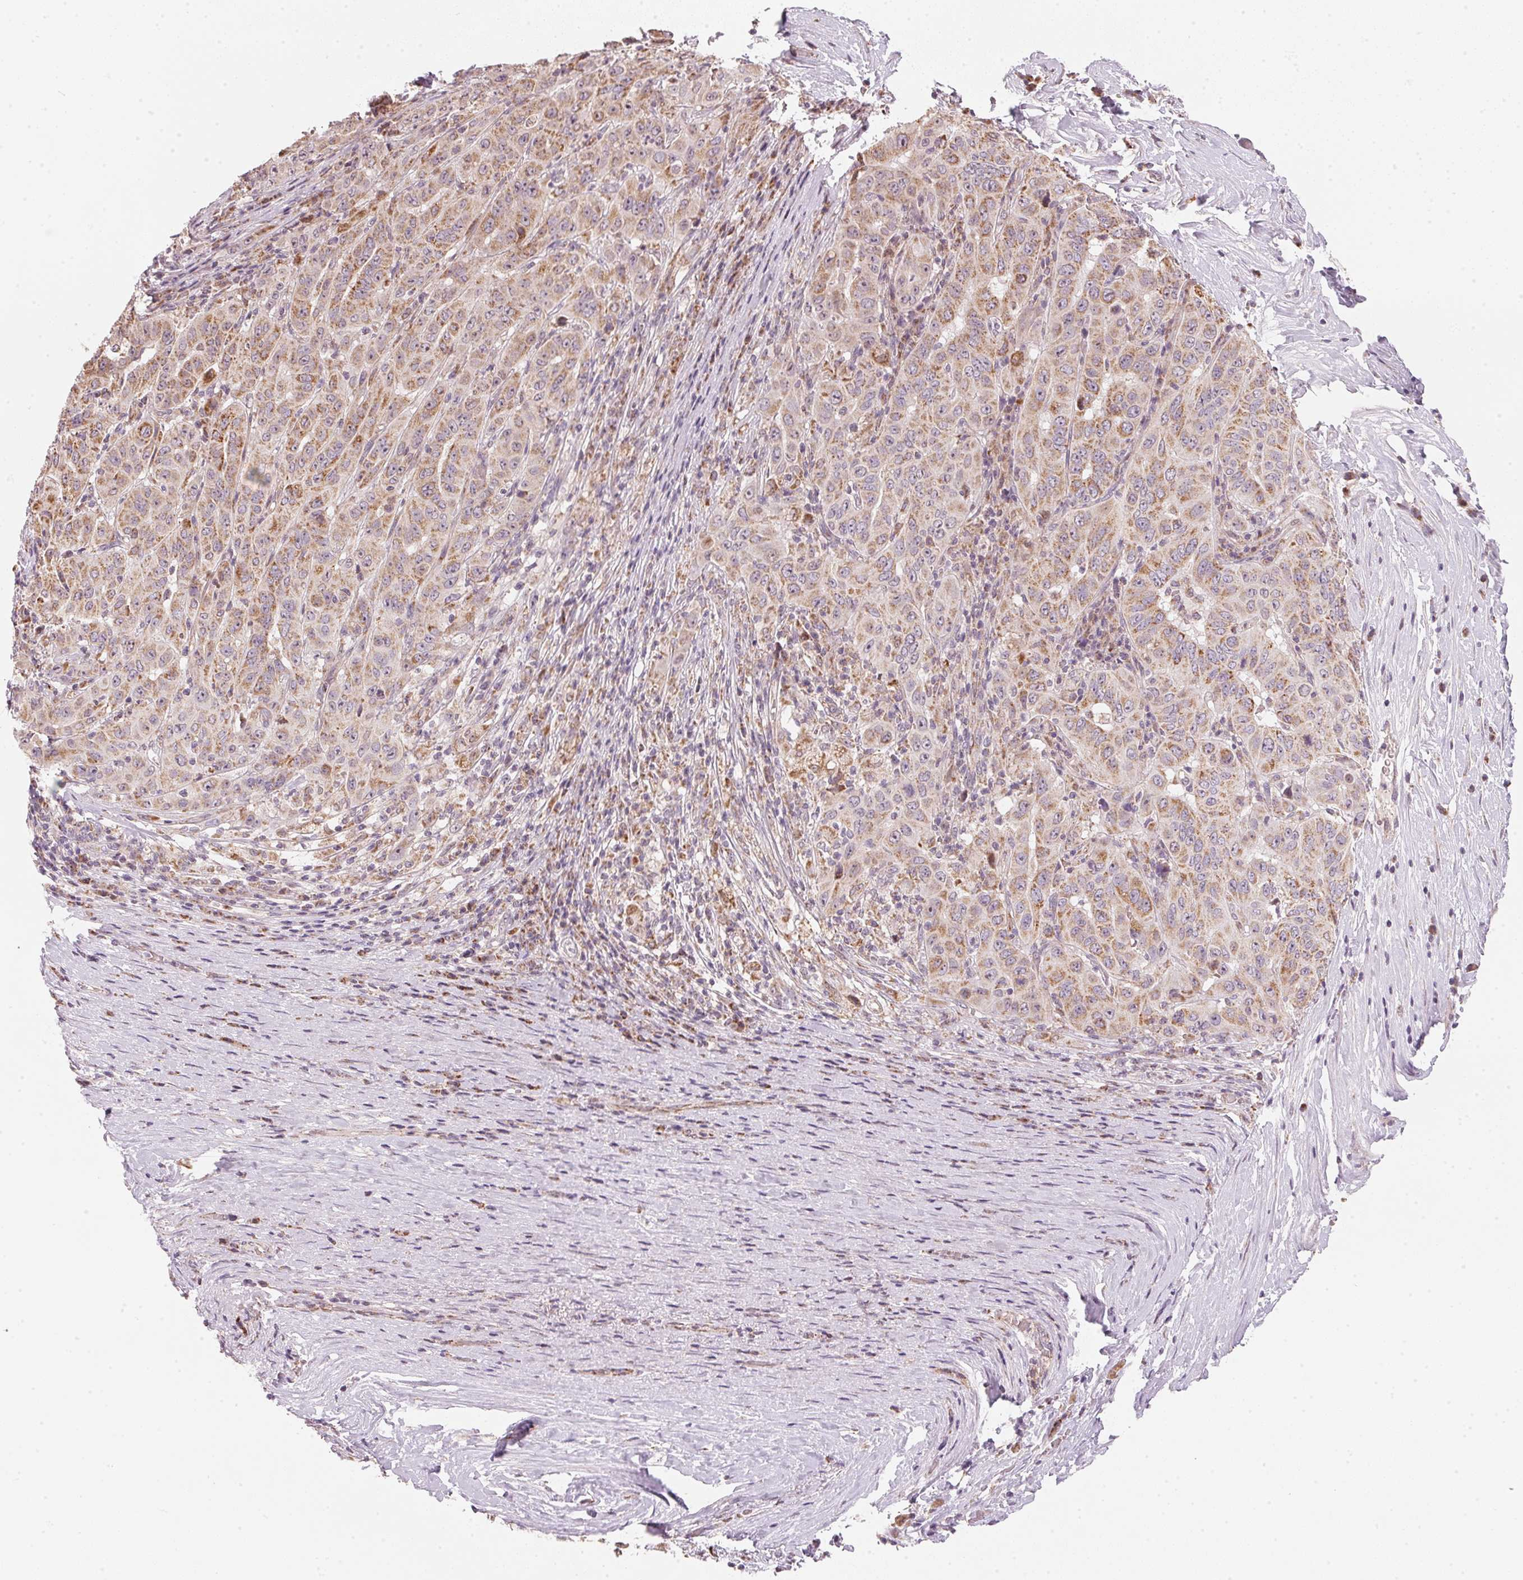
{"staining": {"intensity": "moderate", "quantity": ">75%", "location": "cytoplasmic/membranous"}, "tissue": "pancreatic cancer", "cell_type": "Tumor cells", "image_type": "cancer", "snomed": [{"axis": "morphology", "description": "Adenocarcinoma, NOS"}, {"axis": "topography", "description": "Pancreas"}], "caption": "Brown immunohistochemical staining in pancreatic adenocarcinoma demonstrates moderate cytoplasmic/membranous staining in about >75% of tumor cells.", "gene": "COQ7", "patient": {"sex": "male", "age": 63}}